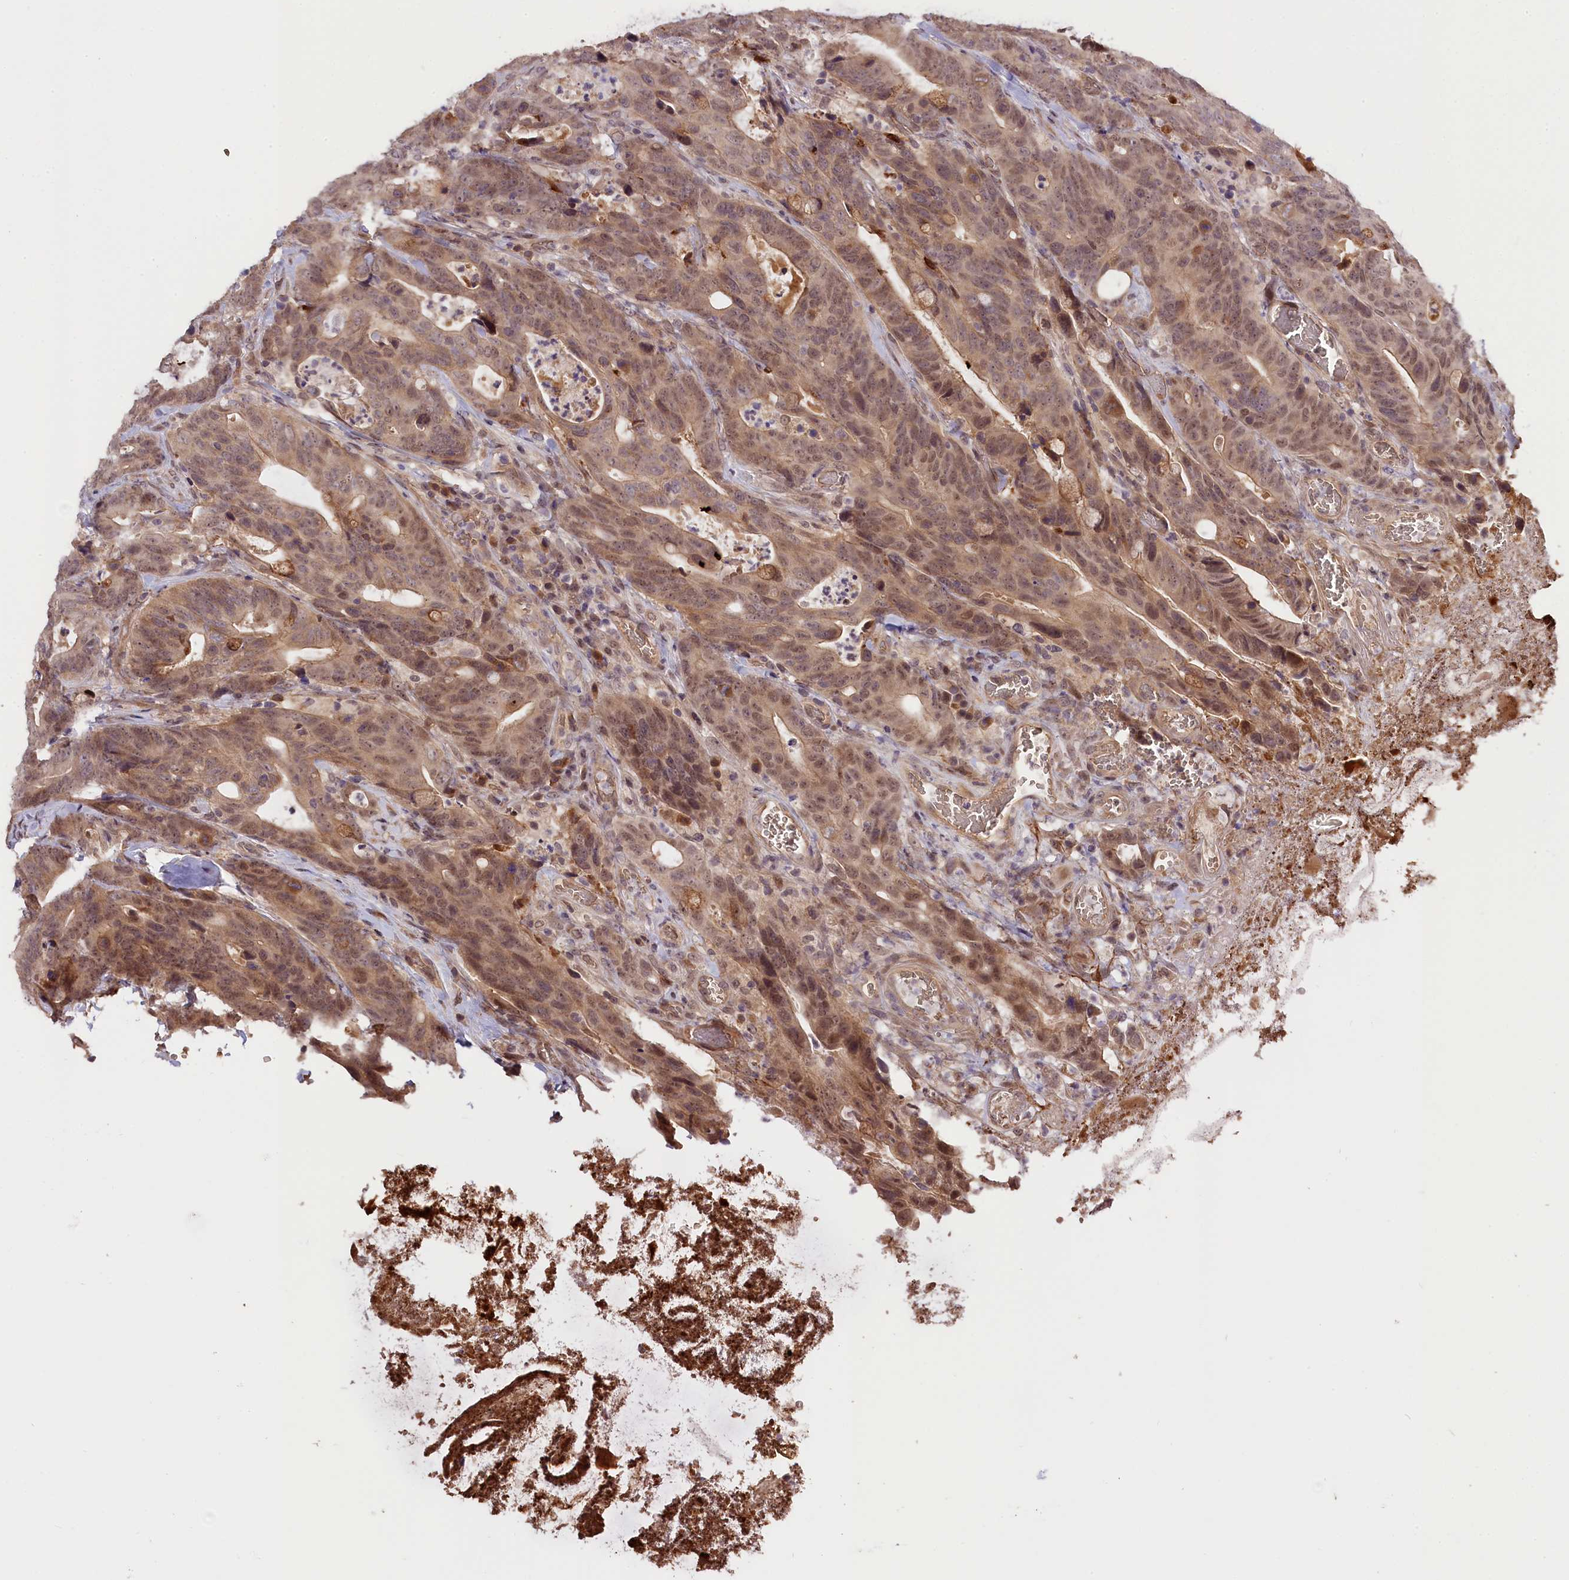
{"staining": {"intensity": "moderate", "quantity": ">75%", "location": "cytoplasmic/membranous,nuclear"}, "tissue": "colorectal cancer", "cell_type": "Tumor cells", "image_type": "cancer", "snomed": [{"axis": "morphology", "description": "Adenocarcinoma, NOS"}, {"axis": "topography", "description": "Colon"}], "caption": "Protein staining of colorectal adenocarcinoma tissue shows moderate cytoplasmic/membranous and nuclear staining in approximately >75% of tumor cells.", "gene": "ZNF480", "patient": {"sex": "female", "age": 82}}